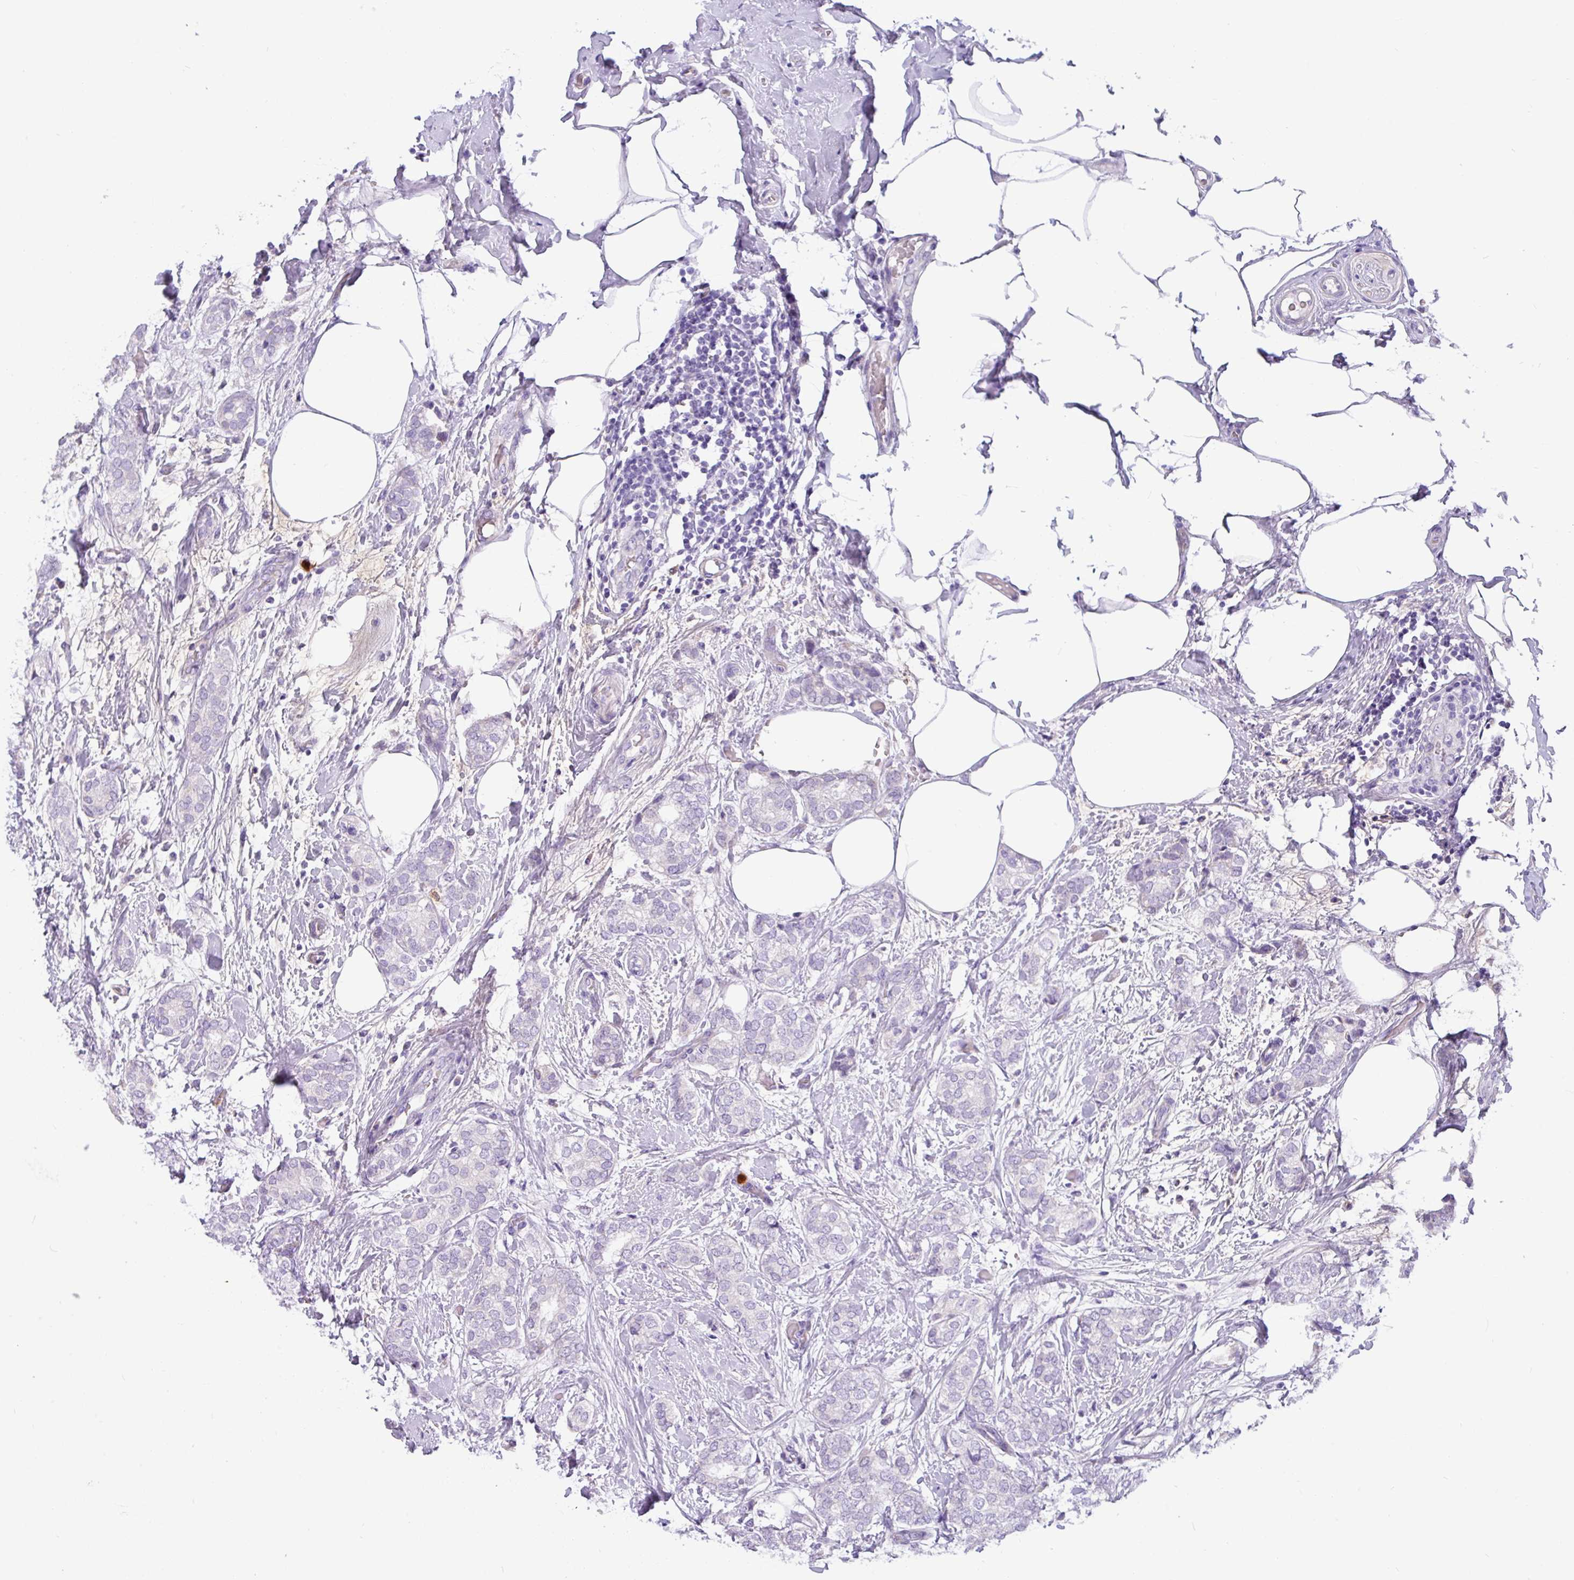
{"staining": {"intensity": "negative", "quantity": "none", "location": "none"}, "tissue": "breast cancer", "cell_type": "Tumor cells", "image_type": "cancer", "snomed": [{"axis": "morphology", "description": "Duct carcinoma"}, {"axis": "topography", "description": "Breast"}], "caption": "There is no significant positivity in tumor cells of breast cancer (intraductal carcinoma).", "gene": "SH2D3C", "patient": {"sex": "female", "age": 73}}